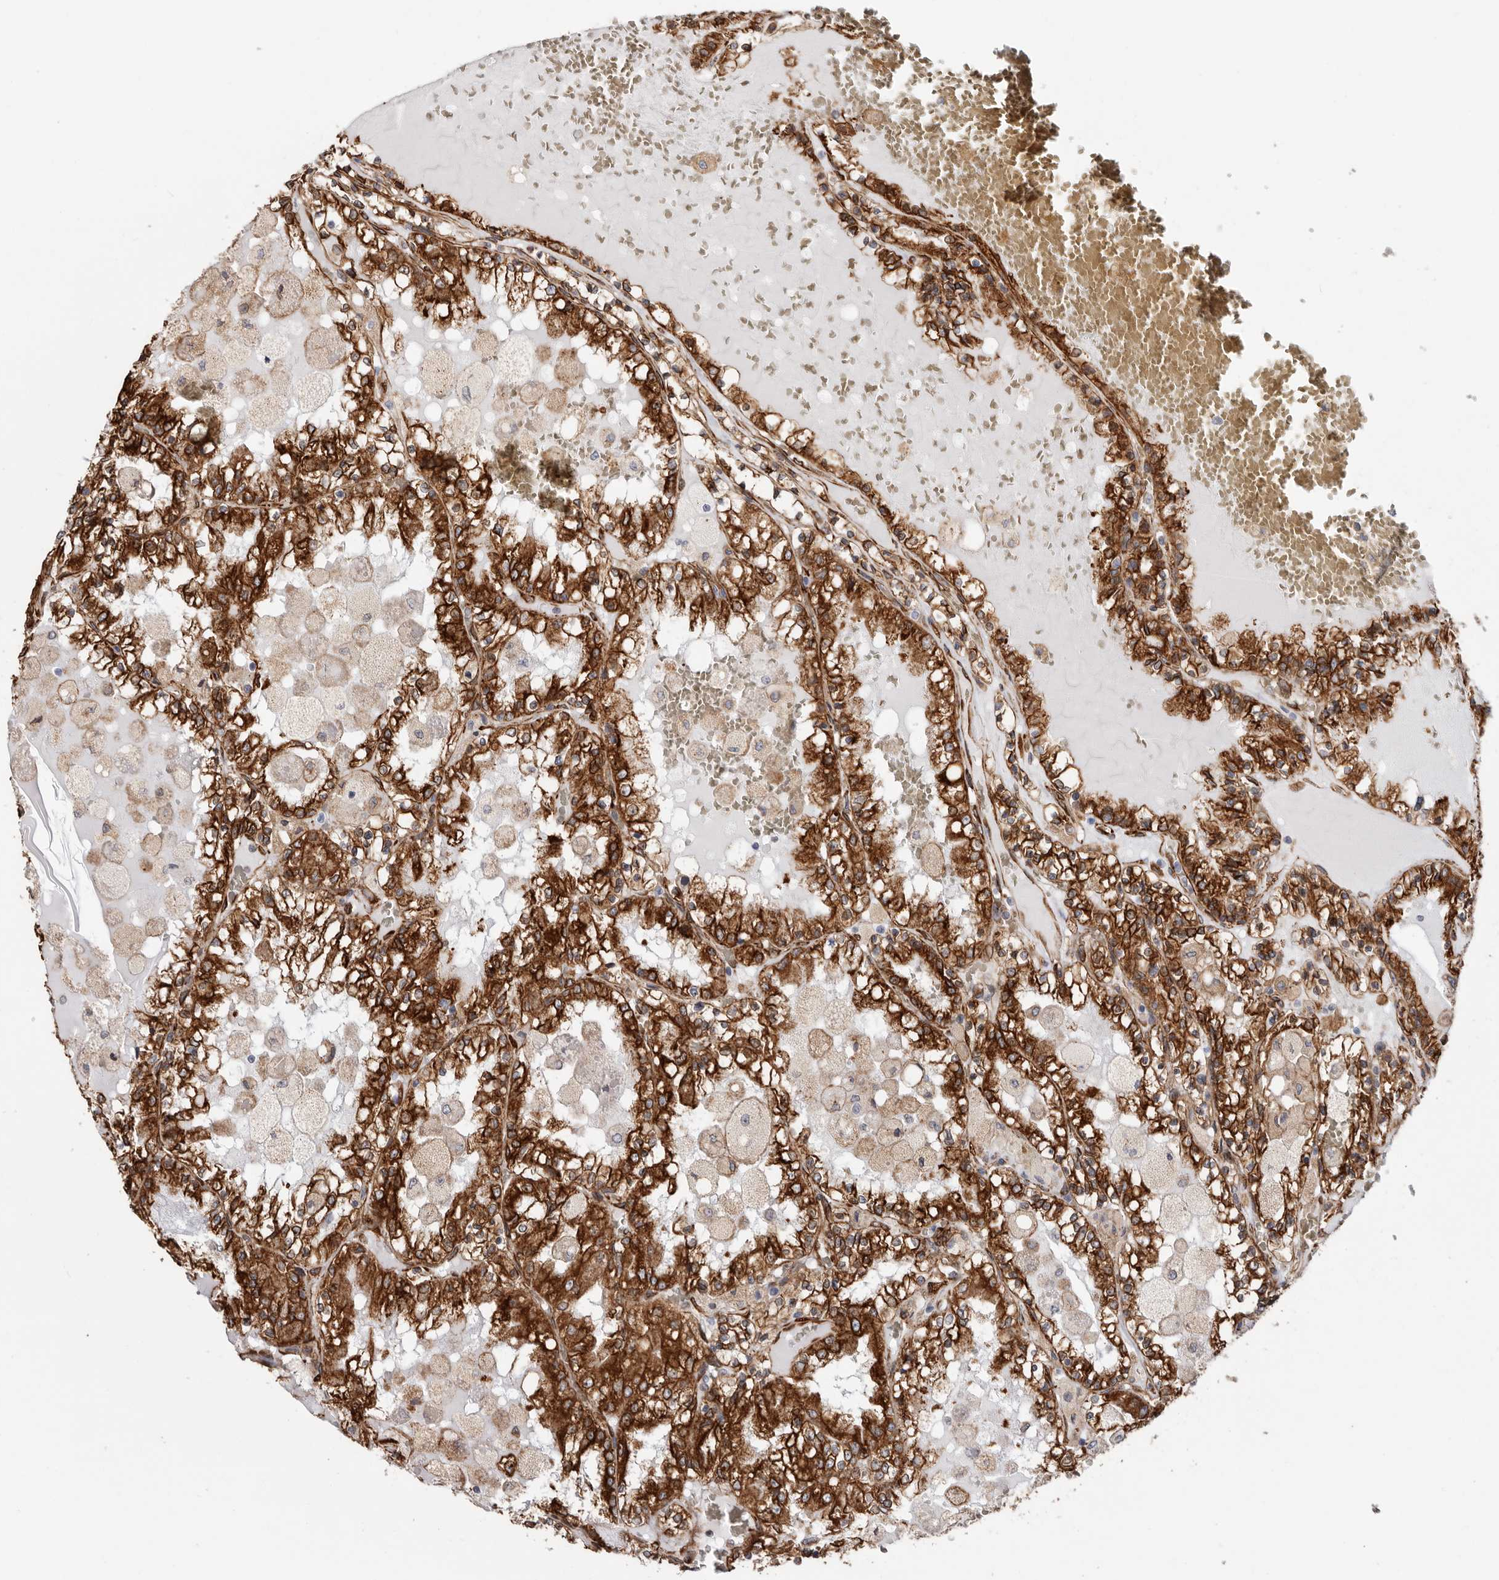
{"staining": {"intensity": "strong", "quantity": ">75%", "location": "cytoplasmic/membranous"}, "tissue": "renal cancer", "cell_type": "Tumor cells", "image_type": "cancer", "snomed": [{"axis": "morphology", "description": "Adenocarcinoma, NOS"}, {"axis": "topography", "description": "Kidney"}], "caption": "Protein analysis of renal cancer tissue exhibits strong cytoplasmic/membranous positivity in about >75% of tumor cells.", "gene": "SEMA3E", "patient": {"sex": "female", "age": 56}}